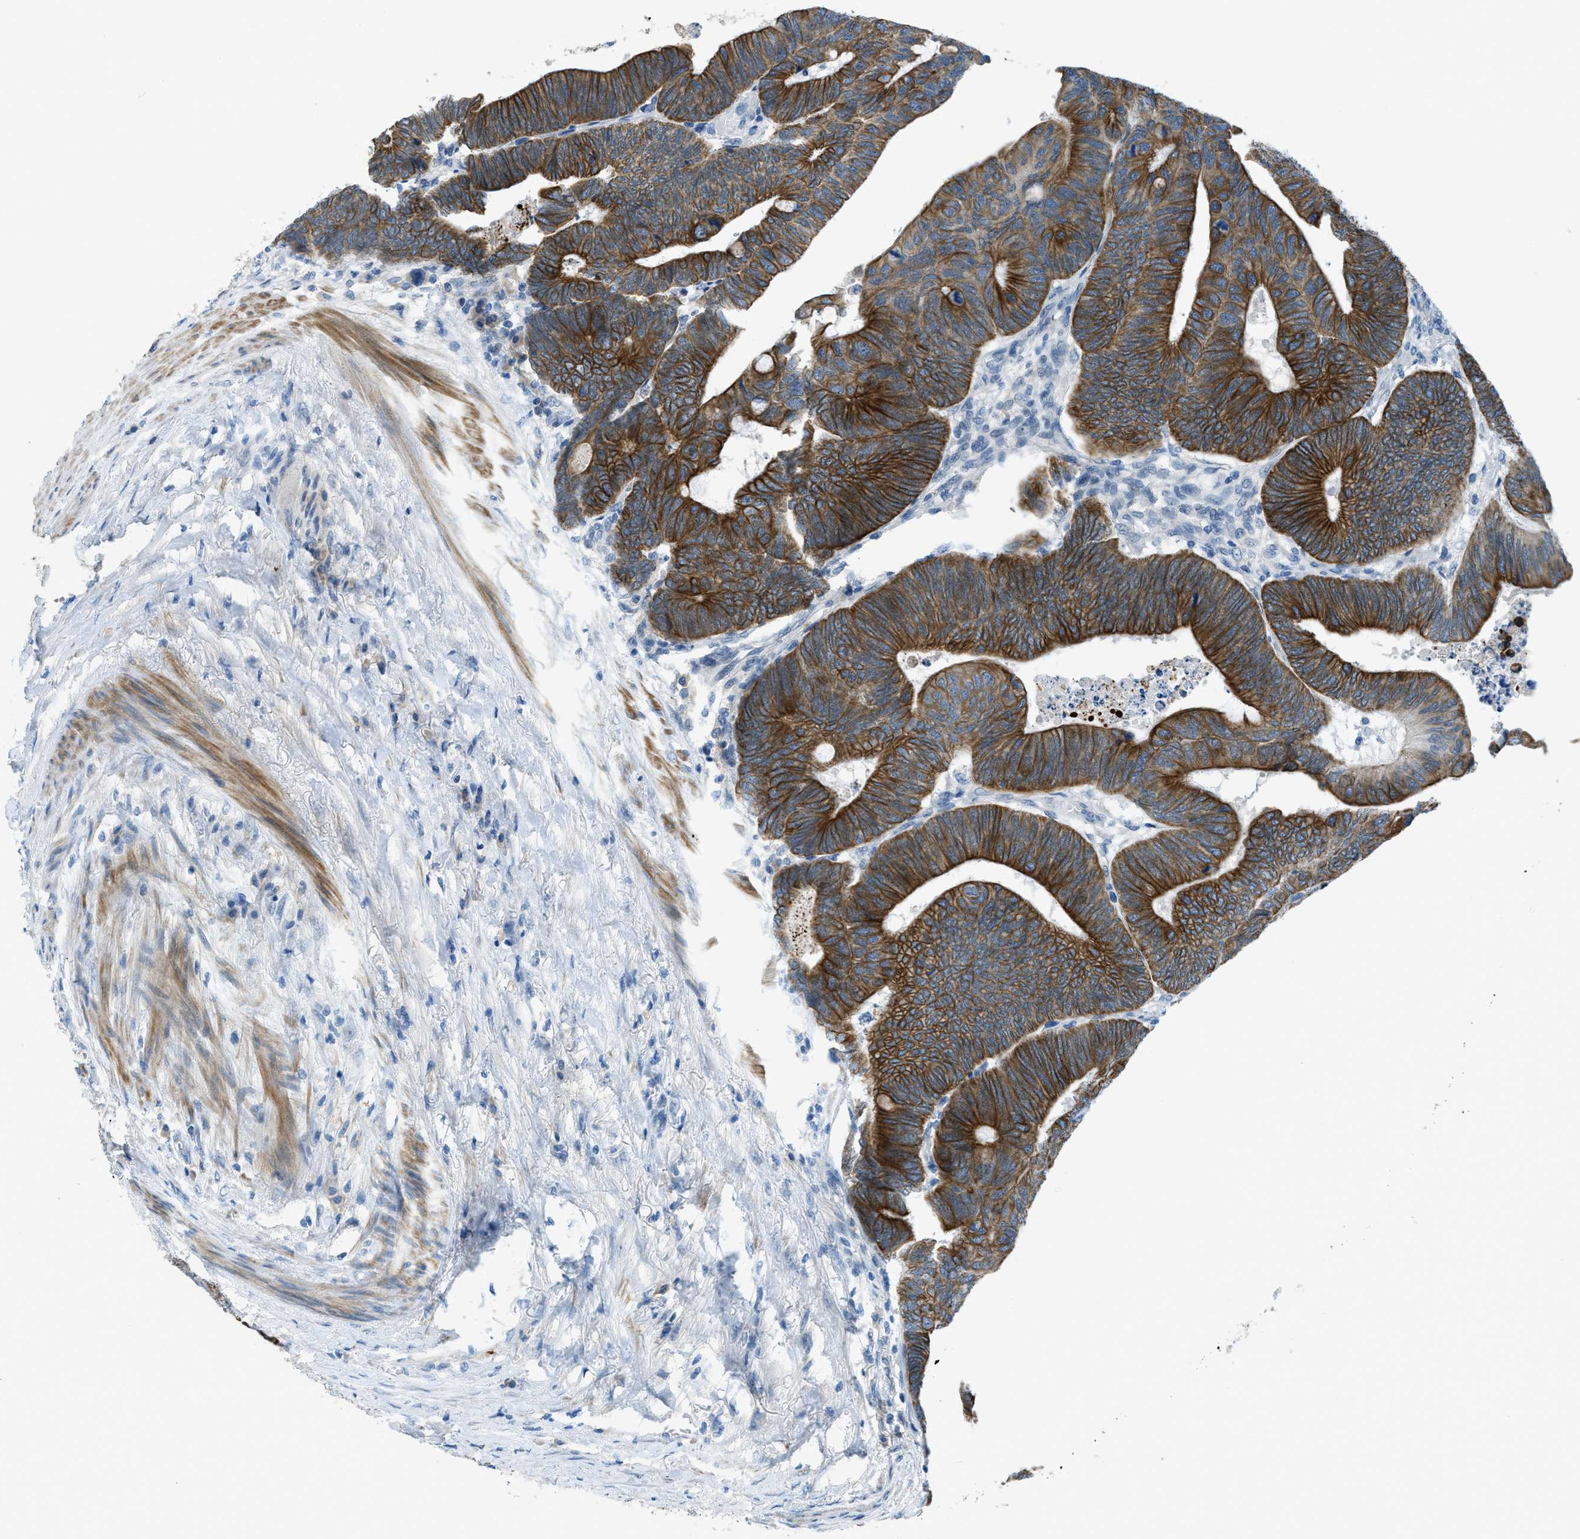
{"staining": {"intensity": "strong", "quantity": ">75%", "location": "cytoplasmic/membranous"}, "tissue": "colorectal cancer", "cell_type": "Tumor cells", "image_type": "cancer", "snomed": [{"axis": "morphology", "description": "Normal tissue, NOS"}, {"axis": "morphology", "description": "Adenocarcinoma, NOS"}, {"axis": "topography", "description": "Rectum"}, {"axis": "topography", "description": "Peripheral nerve tissue"}], "caption": "This photomicrograph displays colorectal cancer (adenocarcinoma) stained with immunohistochemistry (IHC) to label a protein in brown. The cytoplasmic/membranous of tumor cells show strong positivity for the protein. Nuclei are counter-stained blue.", "gene": "KLHL8", "patient": {"sex": "male", "age": 92}}